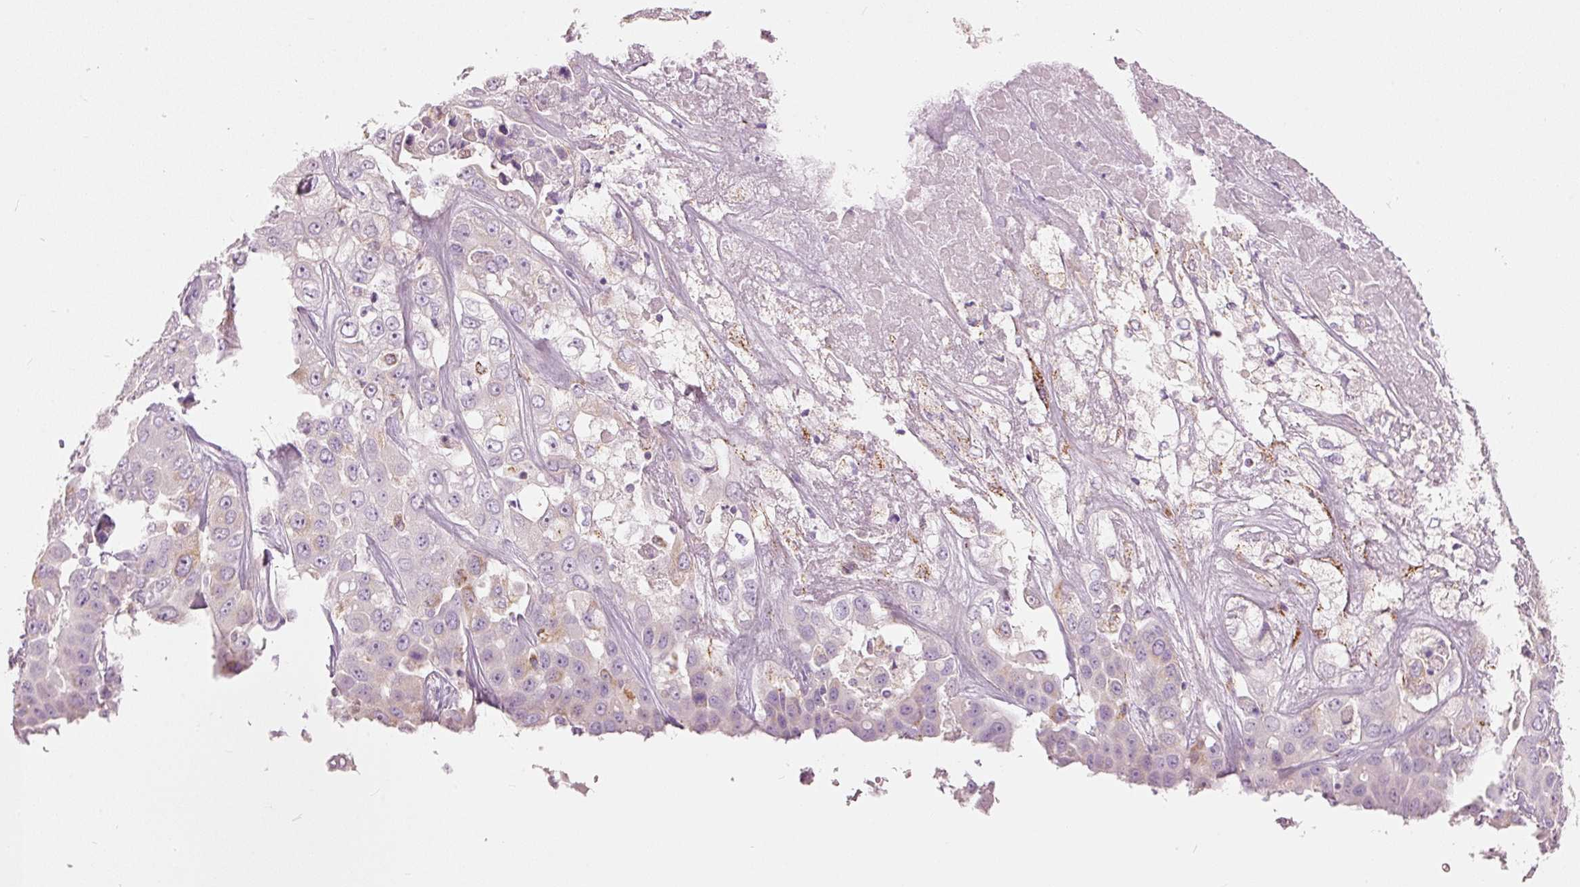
{"staining": {"intensity": "moderate", "quantity": "<25%", "location": "cytoplasmic/membranous"}, "tissue": "liver cancer", "cell_type": "Tumor cells", "image_type": "cancer", "snomed": [{"axis": "morphology", "description": "Cholangiocarcinoma"}, {"axis": "topography", "description": "Liver"}], "caption": "Liver cancer (cholangiocarcinoma) stained with DAB IHC exhibits low levels of moderate cytoplasmic/membranous positivity in approximately <25% of tumor cells. The staining was performed using DAB (3,3'-diaminobenzidine) to visualize the protein expression in brown, while the nuclei were stained in blue with hematoxylin (Magnification: 20x).", "gene": "MTHFD2", "patient": {"sex": "female", "age": 52}}